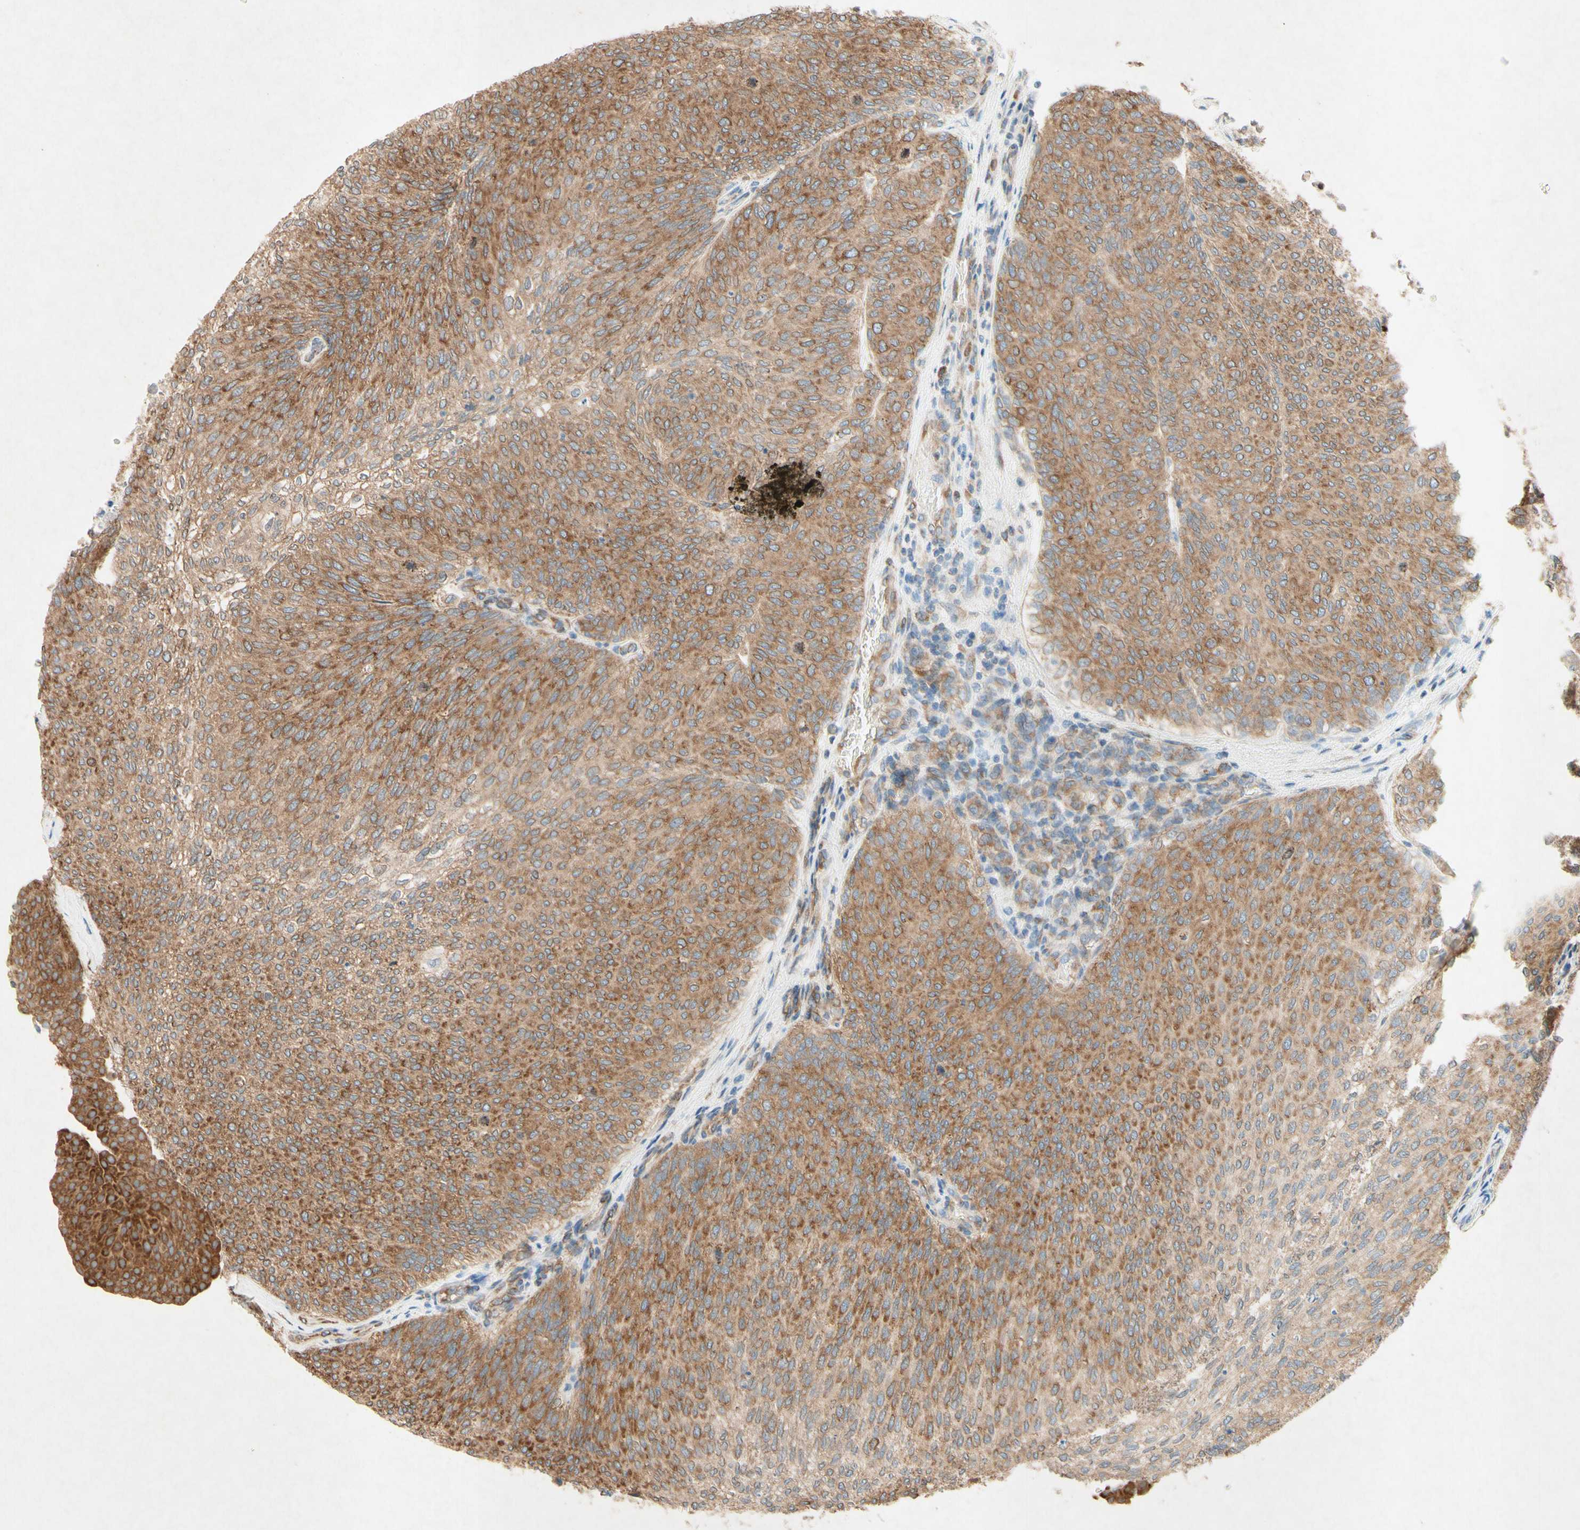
{"staining": {"intensity": "moderate", "quantity": ">75%", "location": "cytoplasmic/membranous"}, "tissue": "urothelial cancer", "cell_type": "Tumor cells", "image_type": "cancer", "snomed": [{"axis": "morphology", "description": "Urothelial carcinoma, Low grade"}, {"axis": "topography", "description": "Urinary bladder"}], "caption": "A micrograph of human urothelial cancer stained for a protein exhibits moderate cytoplasmic/membranous brown staining in tumor cells.", "gene": "PABPC1", "patient": {"sex": "female", "age": 79}}